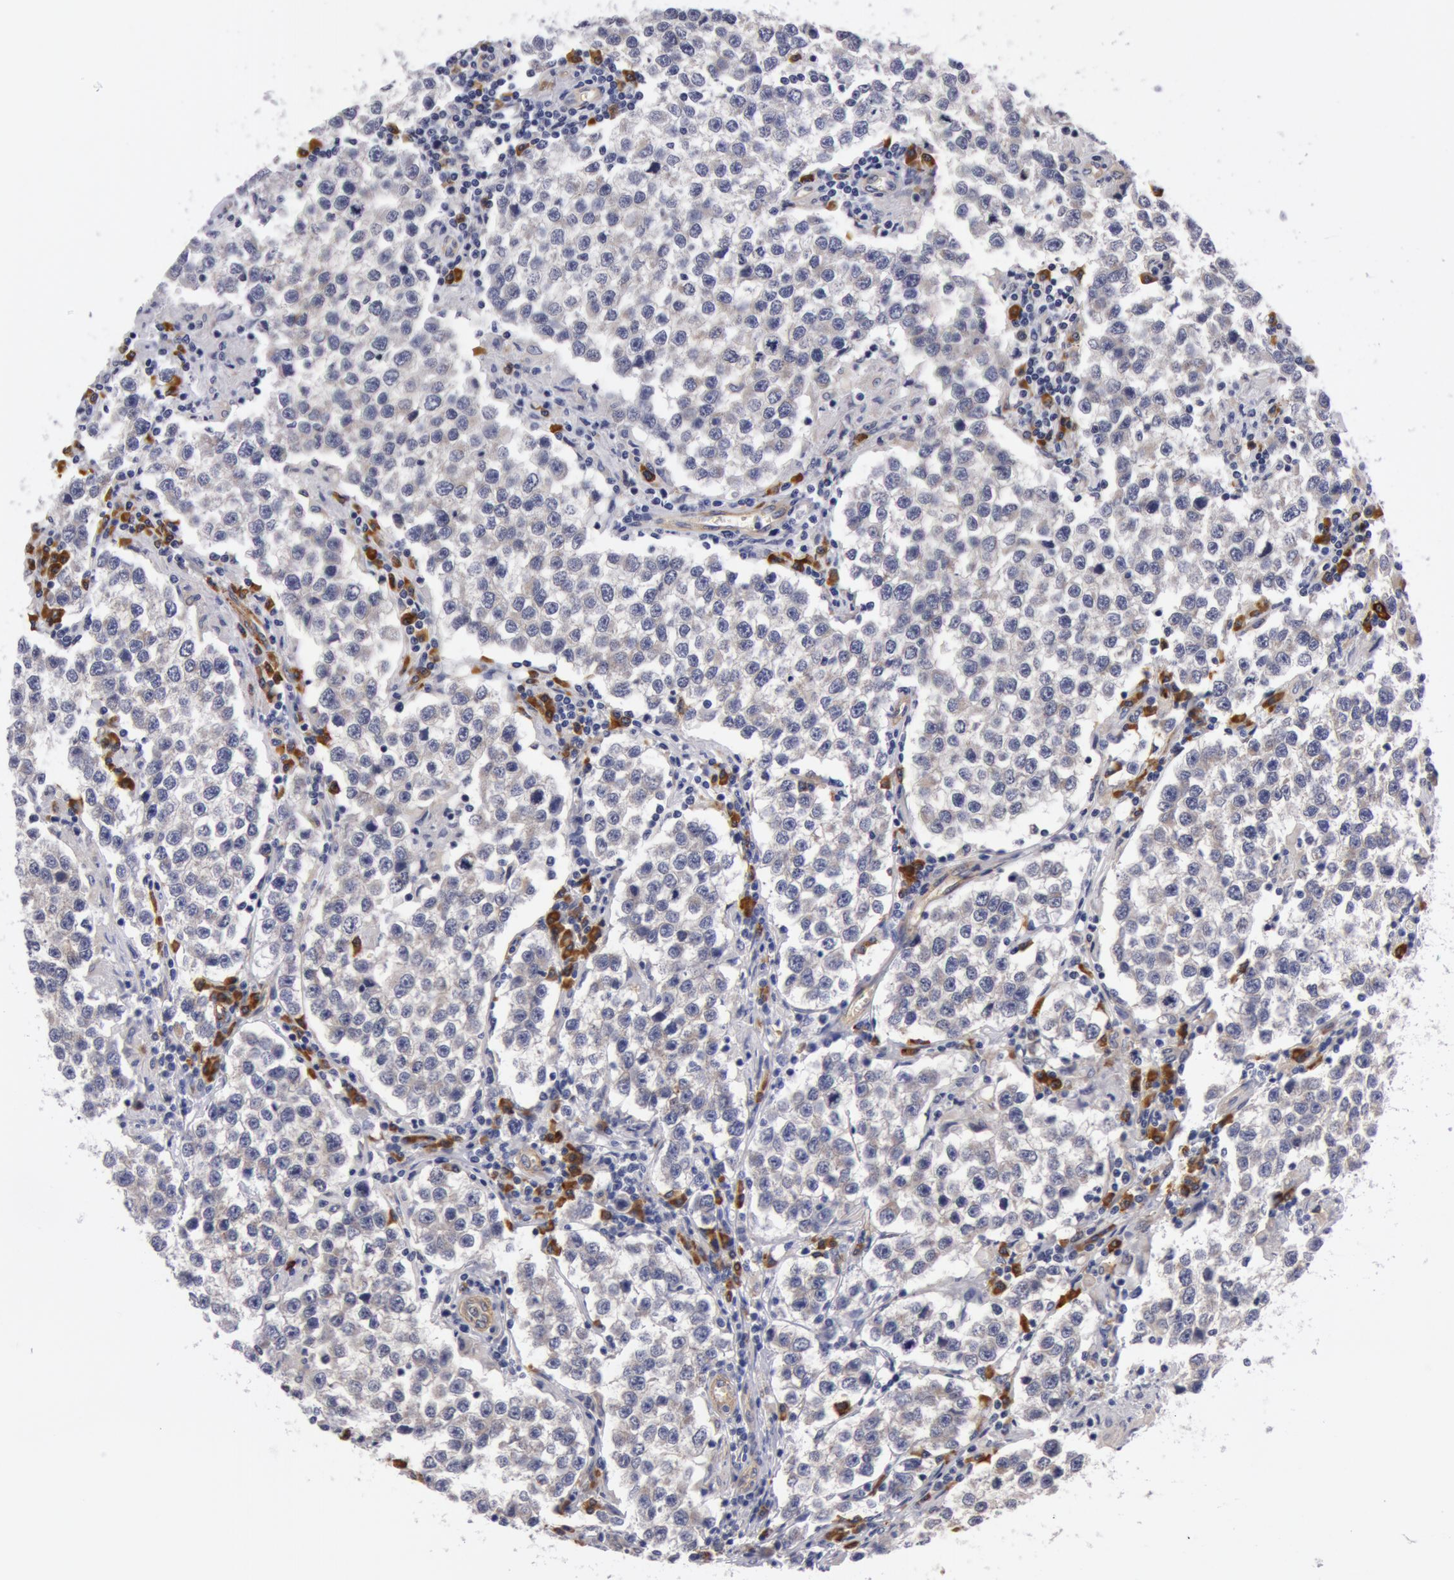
{"staining": {"intensity": "negative", "quantity": "none", "location": "none"}, "tissue": "testis cancer", "cell_type": "Tumor cells", "image_type": "cancer", "snomed": [{"axis": "morphology", "description": "Seminoma, NOS"}, {"axis": "topography", "description": "Testis"}], "caption": "DAB (3,3'-diaminobenzidine) immunohistochemical staining of human testis cancer (seminoma) displays no significant expression in tumor cells.", "gene": "IL23A", "patient": {"sex": "male", "age": 36}}